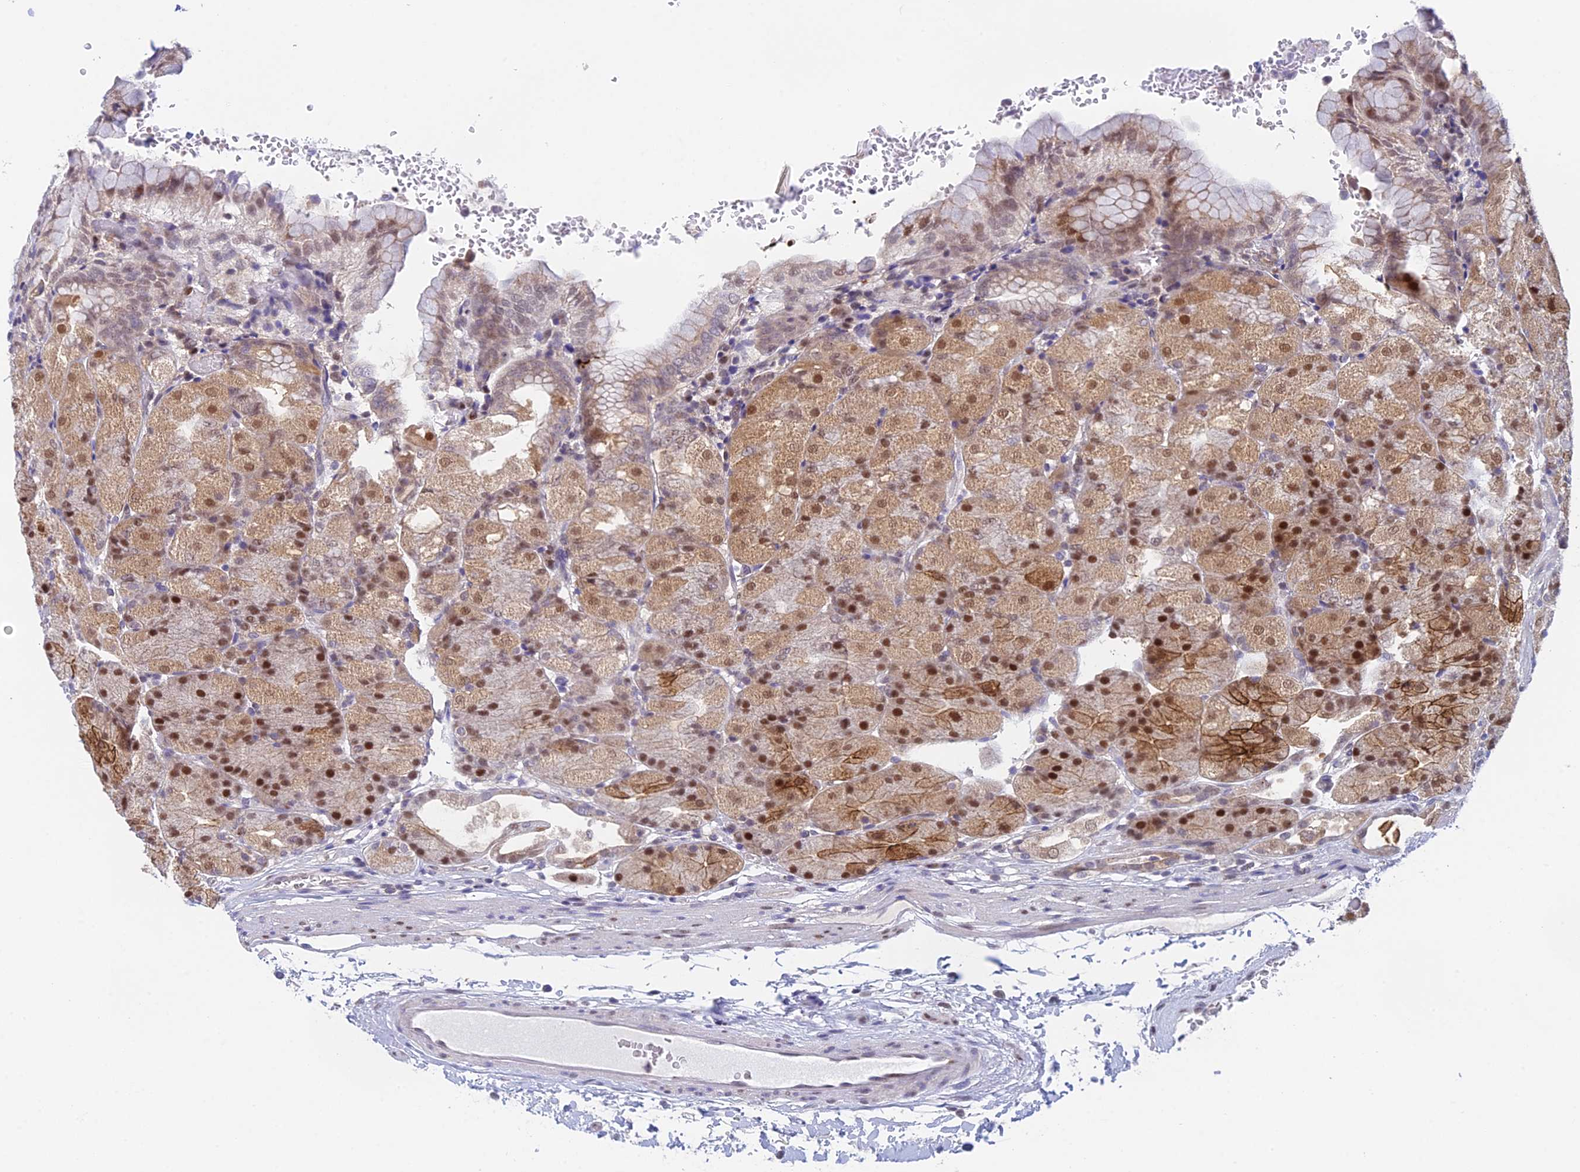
{"staining": {"intensity": "strong", "quantity": "25%-75%", "location": "cytoplasmic/membranous,nuclear"}, "tissue": "stomach", "cell_type": "Glandular cells", "image_type": "normal", "snomed": [{"axis": "morphology", "description": "Normal tissue, NOS"}, {"axis": "topography", "description": "Stomach, upper"}, {"axis": "topography", "description": "Stomach, lower"}], "caption": "A micrograph of stomach stained for a protein shows strong cytoplasmic/membranous,nuclear brown staining in glandular cells. (DAB (3,3'-diaminobenzidine) IHC, brown staining for protein, blue staining for nuclei).", "gene": "MRPL17", "patient": {"sex": "male", "age": 62}}